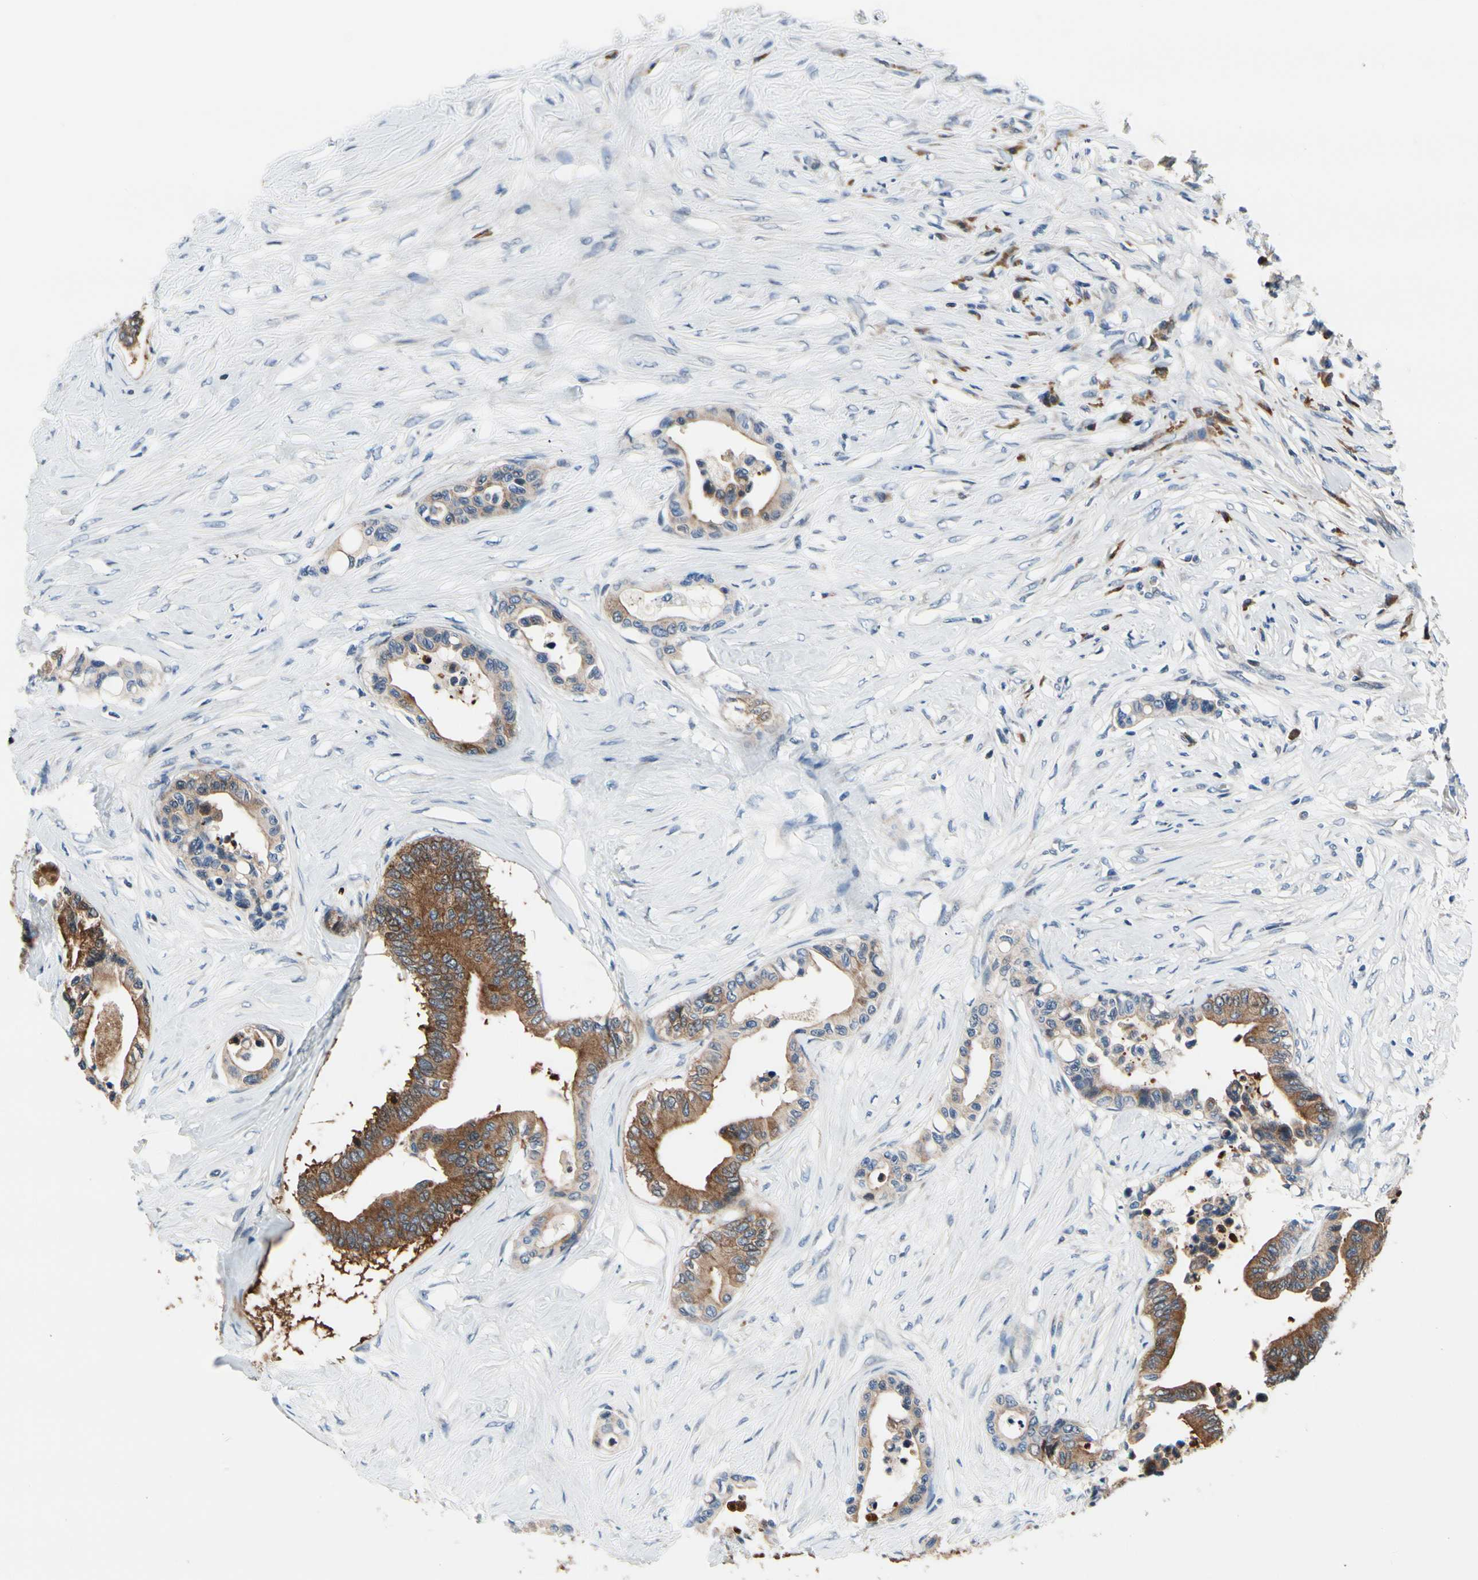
{"staining": {"intensity": "strong", "quantity": ">75%", "location": "cytoplasmic/membranous"}, "tissue": "colorectal cancer", "cell_type": "Tumor cells", "image_type": "cancer", "snomed": [{"axis": "morphology", "description": "Normal tissue, NOS"}, {"axis": "morphology", "description": "Adenocarcinoma, NOS"}, {"axis": "topography", "description": "Colon"}], "caption": "Strong cytoplasmic/membranous protein staining is identified in approximately >75% of tumor cells in colorectal cancer (adenocarcinoma).", "gene": "PRDX2", "patient": {"sex": "male", "age": 82}}